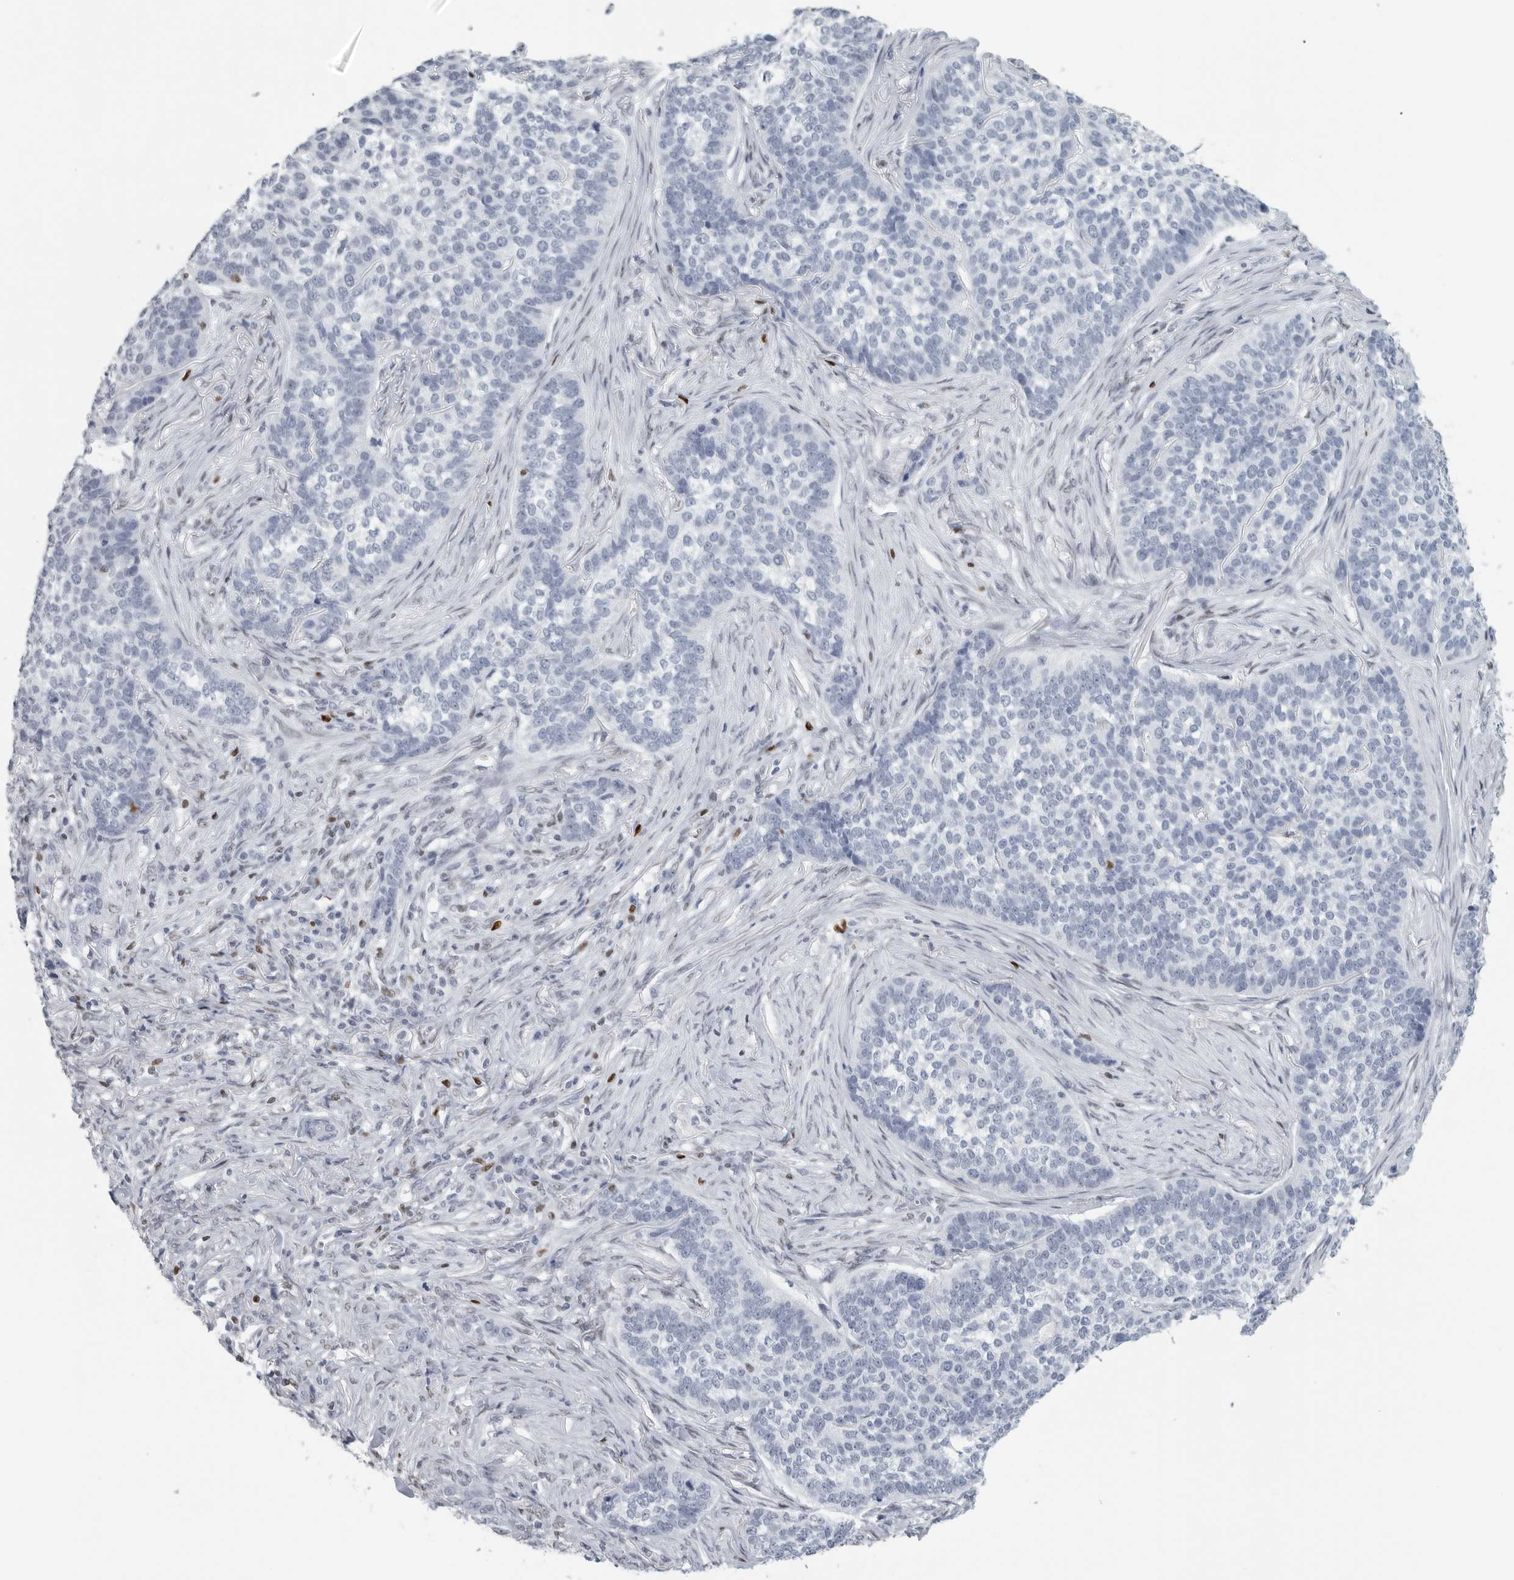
{"staining": {"intensity": "negative", "quantity": "none", "location": "none"}, "tissue": "skin cancer", "cell_type": "Tumor cells", "image_type": "cancer", "snomed": [{"axis": "morphology", "description": "Basal cell carcinoma"}, {"axis": "topography", "description": "Skin"}], "caption": "Protein analysis of basal cell carcinoma (skin) exhibits no significant staining in tumor cells. (IHC, brightfield microscopy, high magnification).", "gene": "SATB2", "patient": {"sex": "male", "age": 85}}